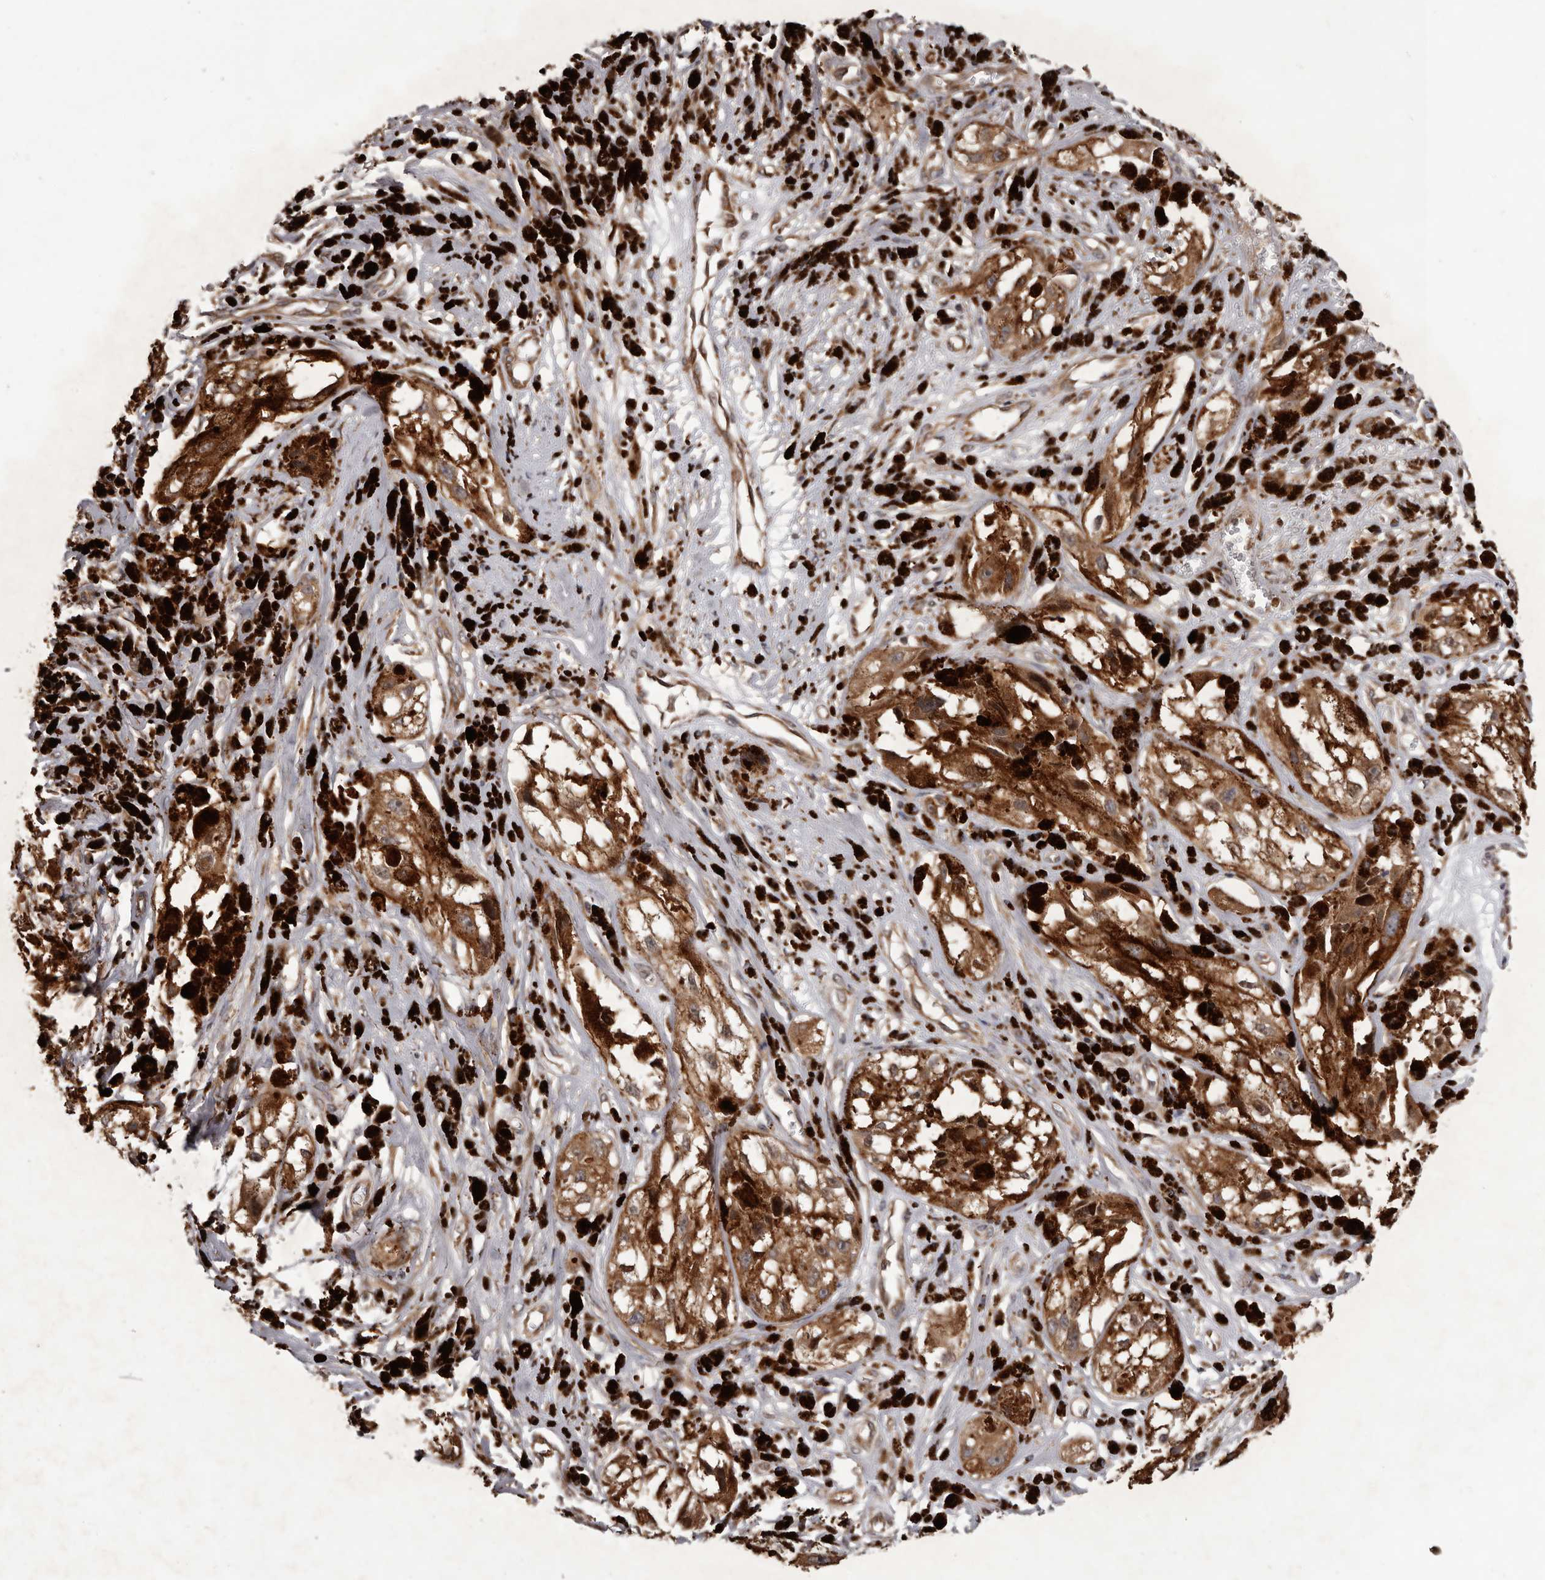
{"staining": {"intensity": "strong", "quantity": ">75%", "location": "cytoplasmic/membranous"}, "tissue": "melanoma", "cell_type": "Tumor cells", "image_type": "cancer", "snomed": [{"axis": "morphology", "description": "Malignant melanoma, NOS"}, {"axis": "topography", "description": "Skin"}], "caption": "High-magnification brightfield microscopy of malignant melanoma stained with DAB (brown) and counterstained with hematoxylin (blue). tumor cells exhibit strong cytoplasmic/membranous positivity is identified in about>75% of cells.", "gene": "GADD45B", "patient": {"sex": "male", "age": 88}}